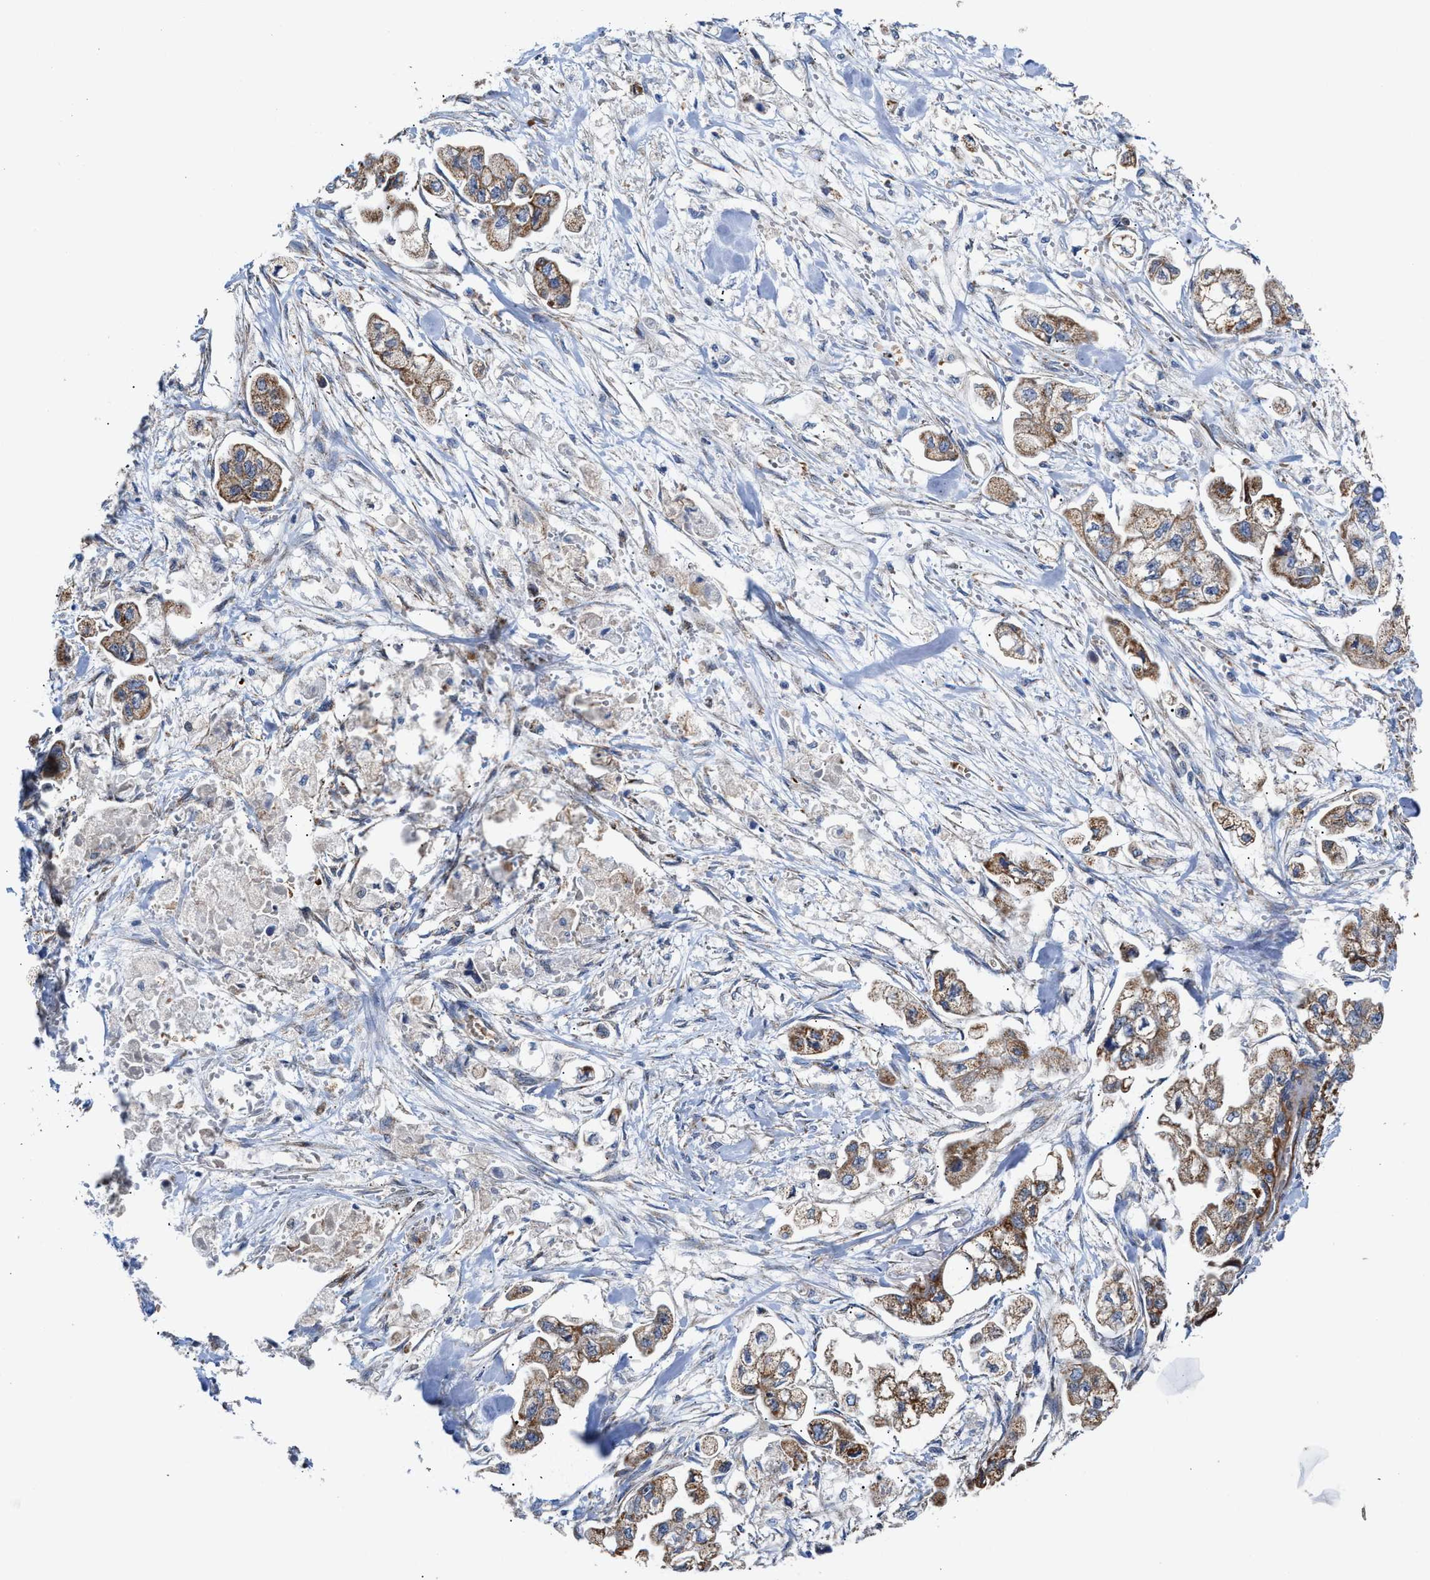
{"staining": {"intensity": "moderate", "quantity": ">75%", "location": "cytoplasmic/membranous"}, "tissue": "stomach cancer", "cell_type": "Tumor cells", "image_type": "cancer", "snomed": [{"axis": "morphology", "description": "Normal tissue, NOS"}, {"axis": "morphology", "description": "Adenocarcinoma, NOS"}, {"axis": "topography", "description": "Stomach"}], "caption": "Human stomach cancer (adenocarcinoma) stained for a protein (brown) exhibits moderate cytoplasmic/membranous positive positivity in about >75% of tumor cells.", "gene": "MECR", "patient": {"sex": "male", "age": 62}}